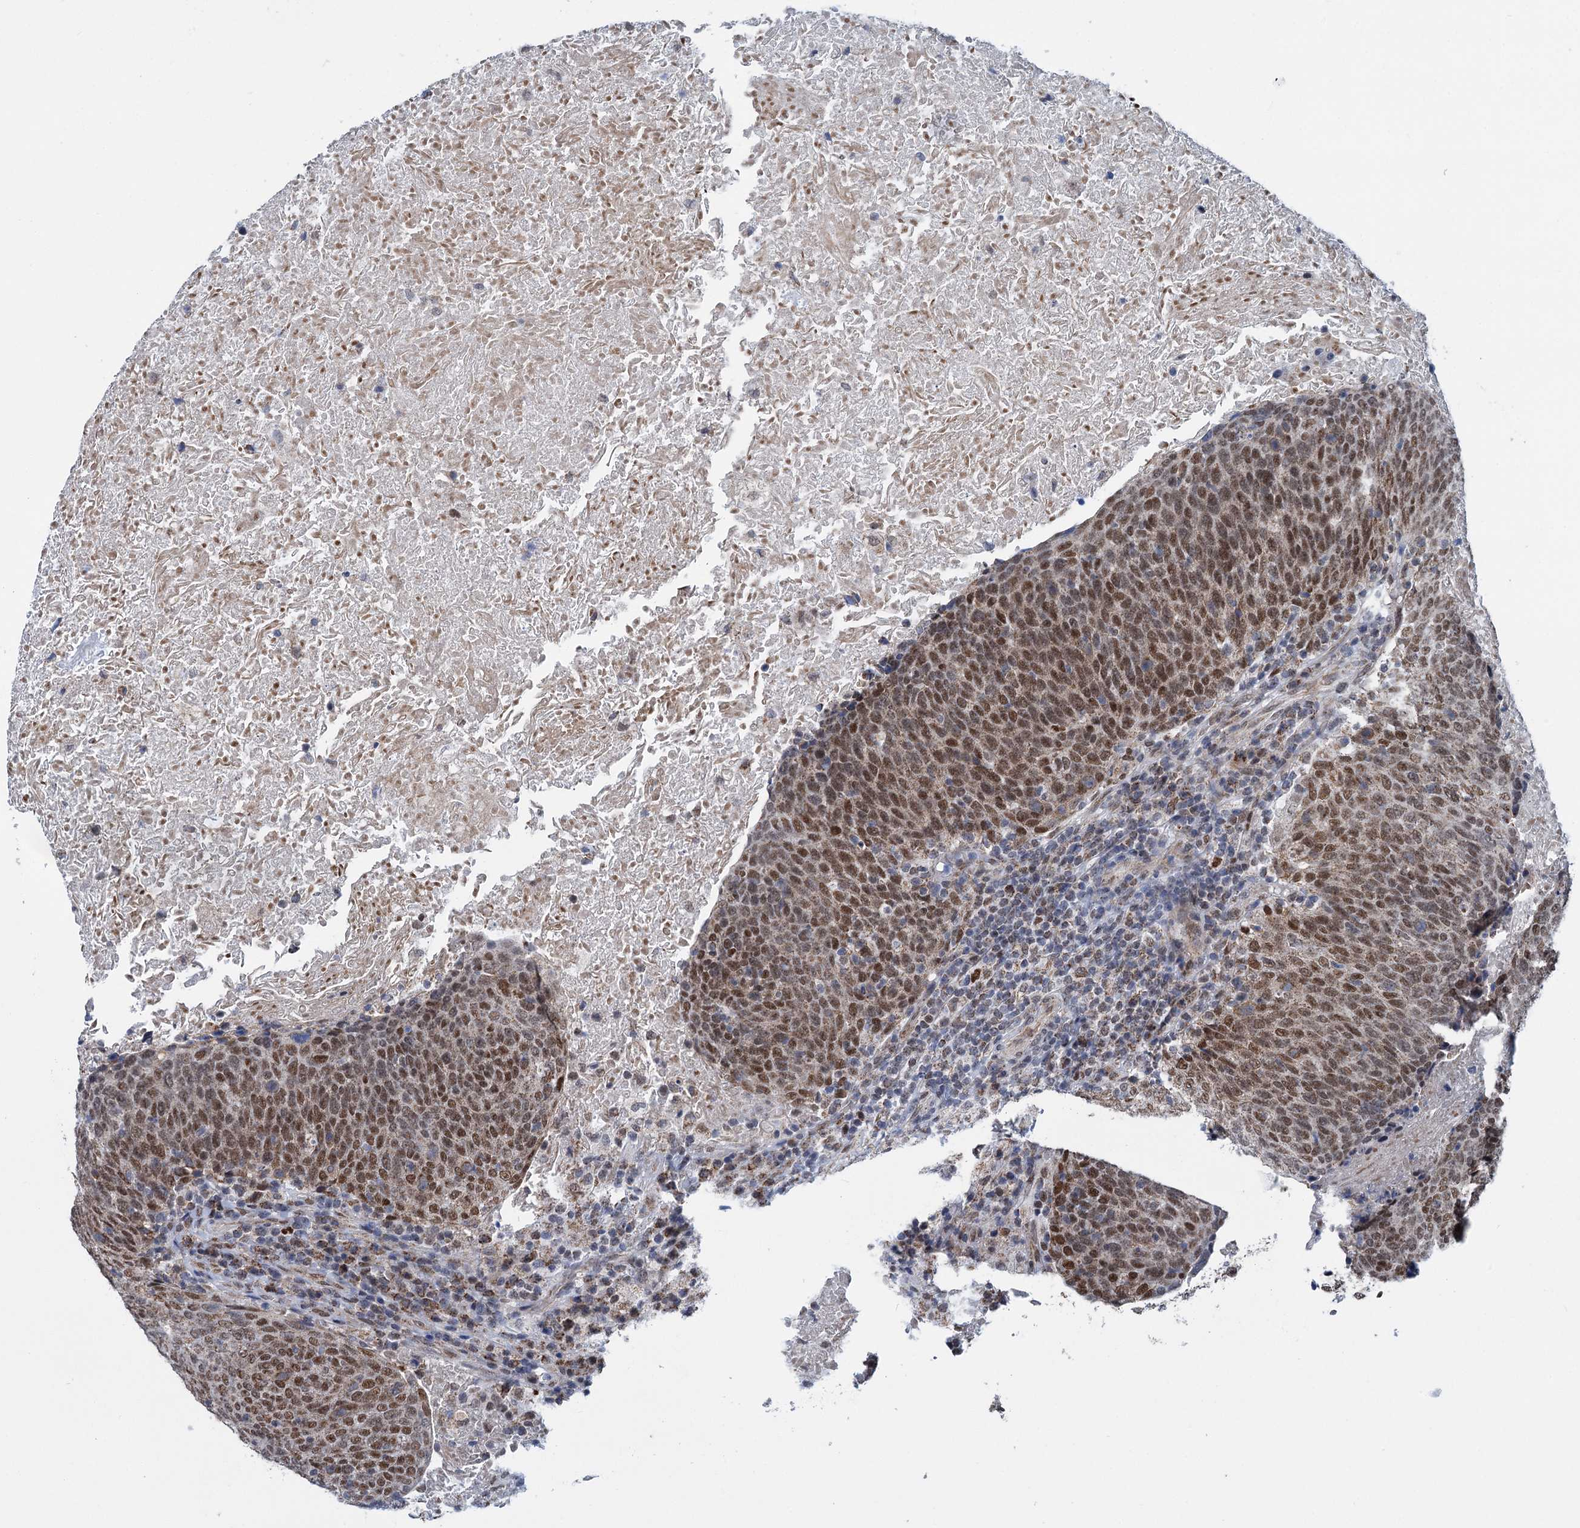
{"staining": {"intensity": "moderate", "quantity": ">75%", "location": "cytoplasmic/membranous,nuclear"}, "tissue": "head and neck cancer", "cell_type": "Tumor cells", "image_type": "cancer", "snomed": [{"axis": "morphology", "description": "Squamous cell carcinoma, NOS"}, {"axis": "morphology", "description": "Squamous cell carcinoma, metastatic, NOS"}, {"axis": "topography", "description": "Lymph node"}, {"axis": "topography", "description": "Head-Neck"}], "caption": "Immunohistochemistry (IHC) of human head and neck squamous cell carcinoma reveals medium levels of moderate cytoplasmic/membranous and nuclear staining in about >75% of tumor cells. (DAB (3,3'-diaminobenzidine) IHC with brightfield microscopy, high magnification).", "gene": "MORN3", "patient": {"sex": "male", "age": 62}}